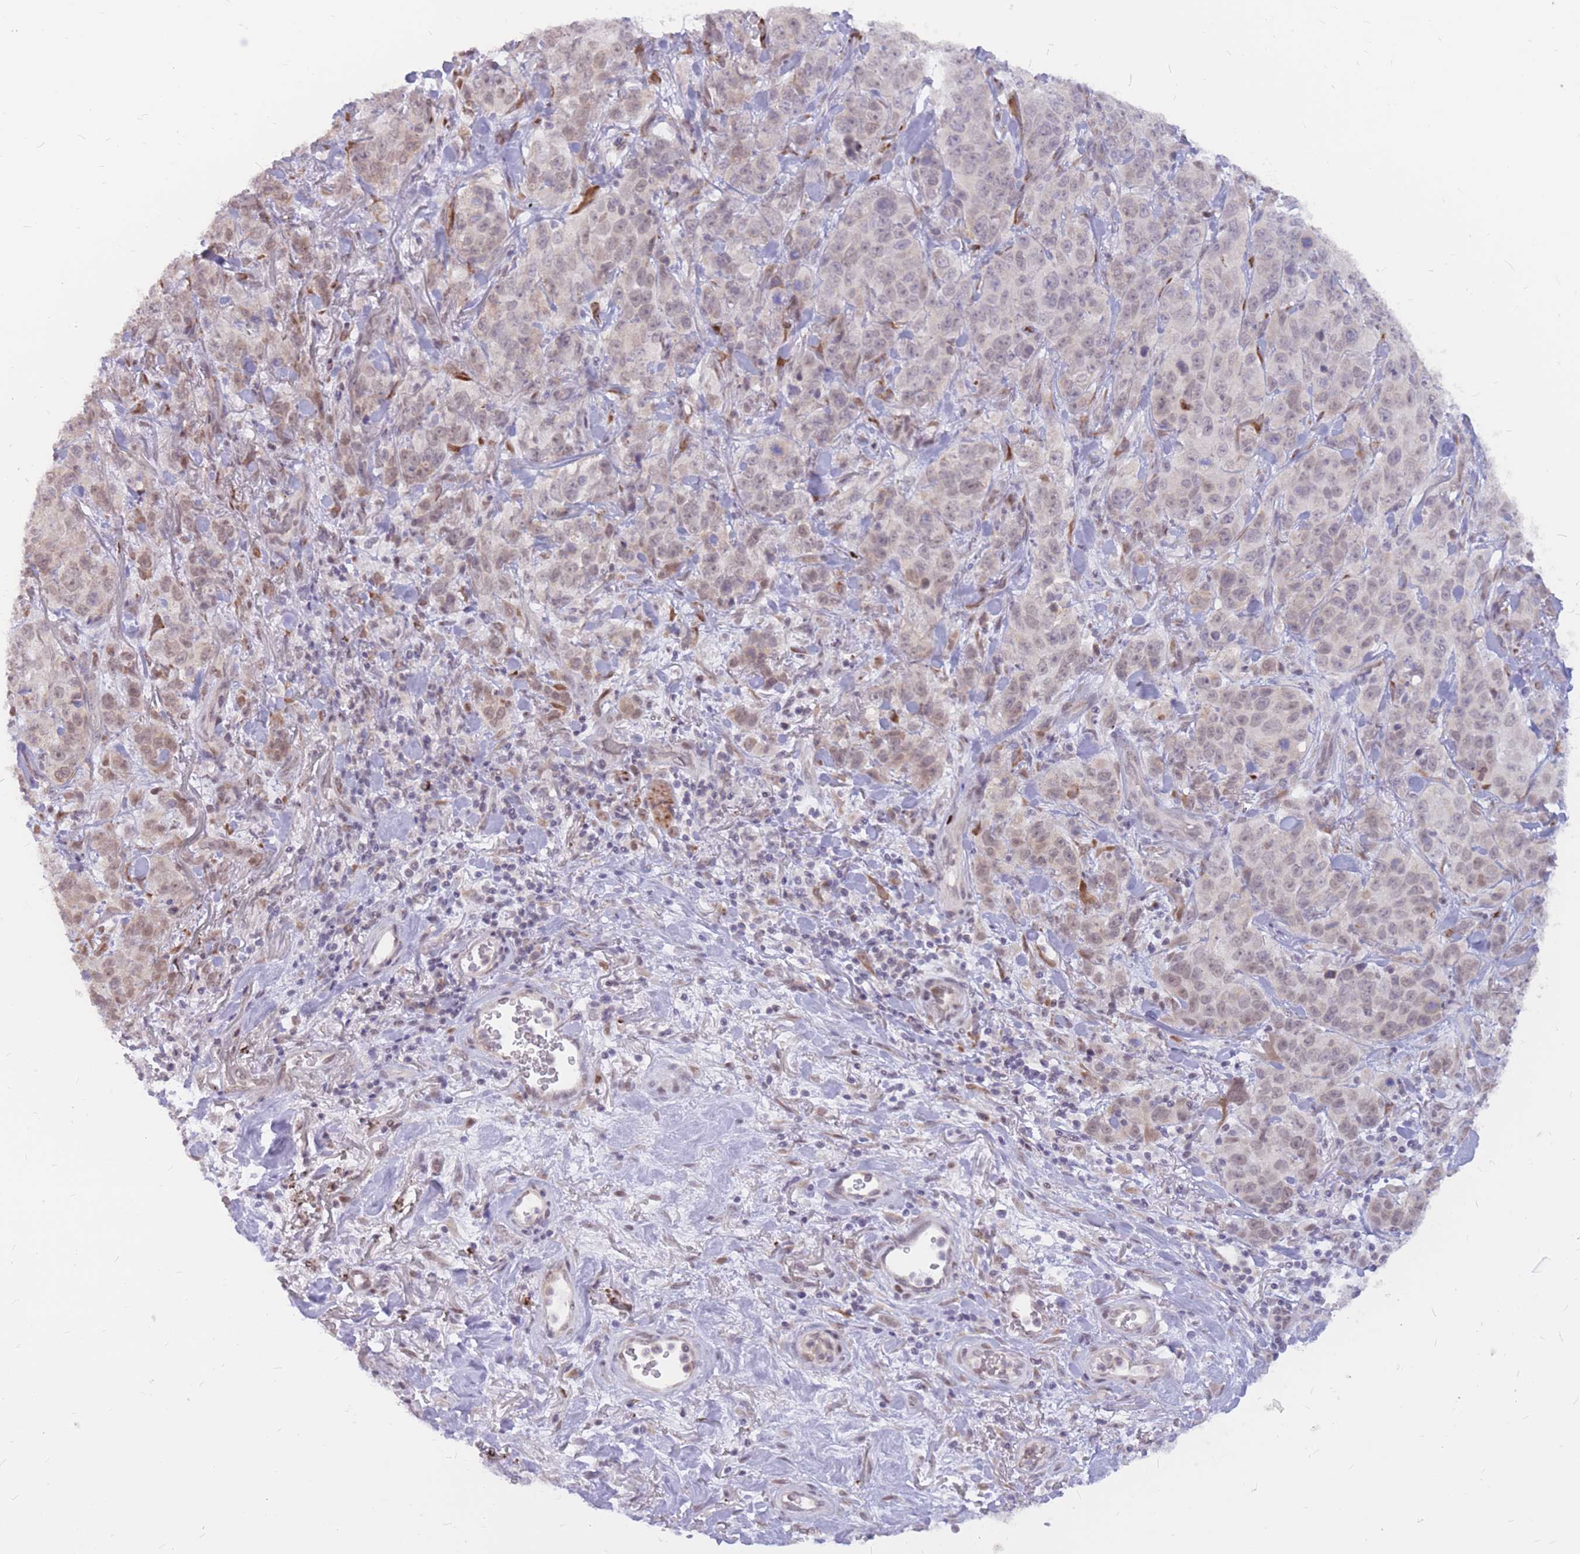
{"staining": {"intensity": "negative", "quantity": "none", "location": "none"}, "tissue": "stomach cancer", "cell_type": "Tumor cells", "image_type": "cancer", "snomed": [{"axis": "morphology", "description": "Adenocarcinoma, NOS"}, {"axis": "topography", "description": "Stomach"}], "caption": "A high-resolution histopathology image shows immunohistochemistry staining of stomach cancer (adenocarcinoma), which displays no significant staining in tumor cells.", "gene": "ADD2", "patient": {"sex": "male", "age": 48}}